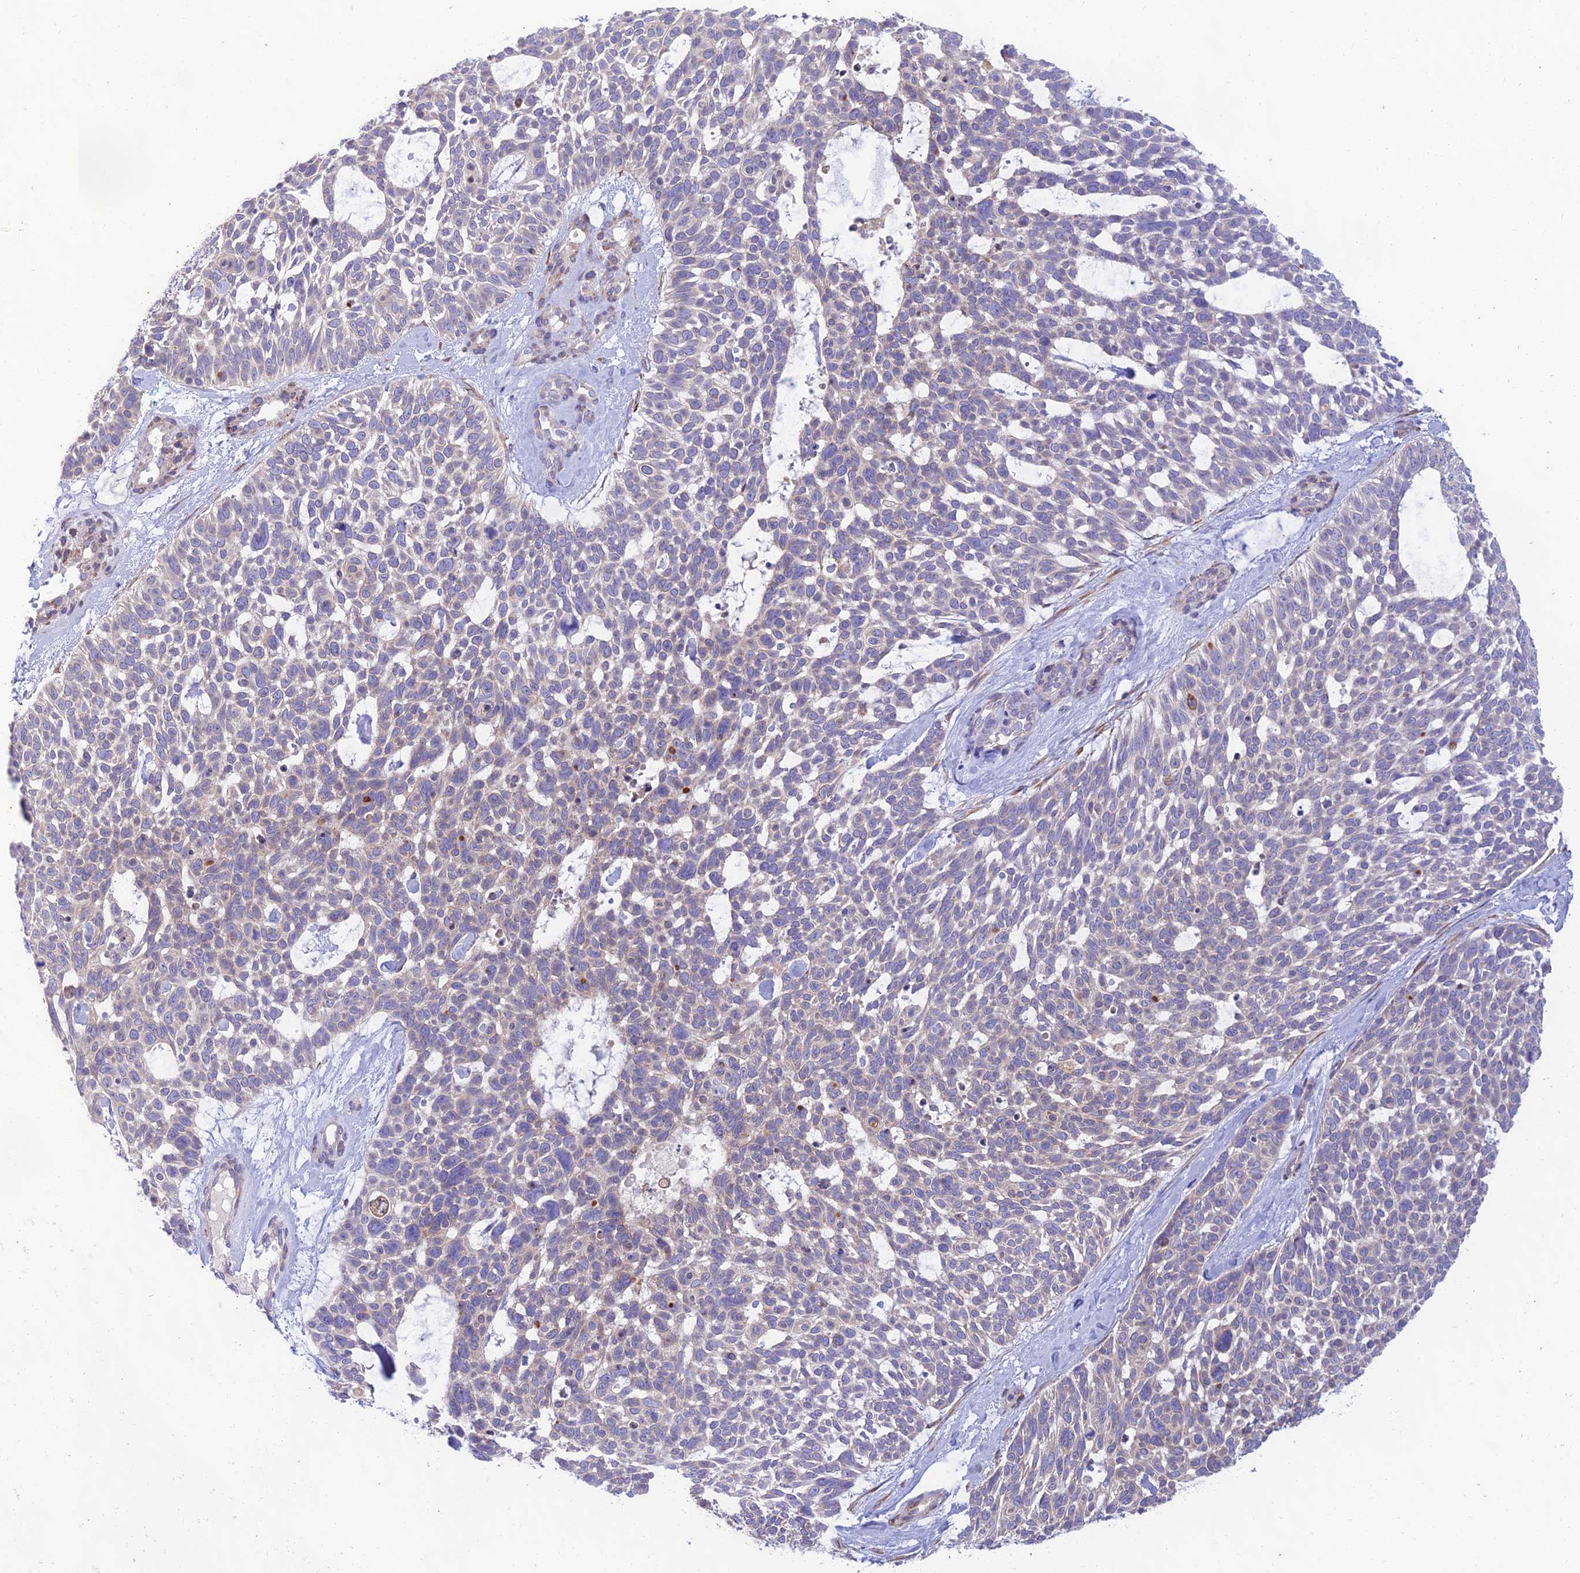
{"staining": {"intensity": "negative", "quantity": "none", "location": "none"}, "tissue": "skin cancer", "cell_type": "Tumor cells", "image_type": "cancer", "snomed": [{"axis": "morphology", "description": "Basal cell carcinoma"}, {"axis": "topography", "description": "Skin"}], "caption": "Micrograph shows no significant protein staining in tumor cells of skin cancer (basal cell carcinoma).", "gene": "PTCD2", "patient": {"sex": "male", "age": 88}}